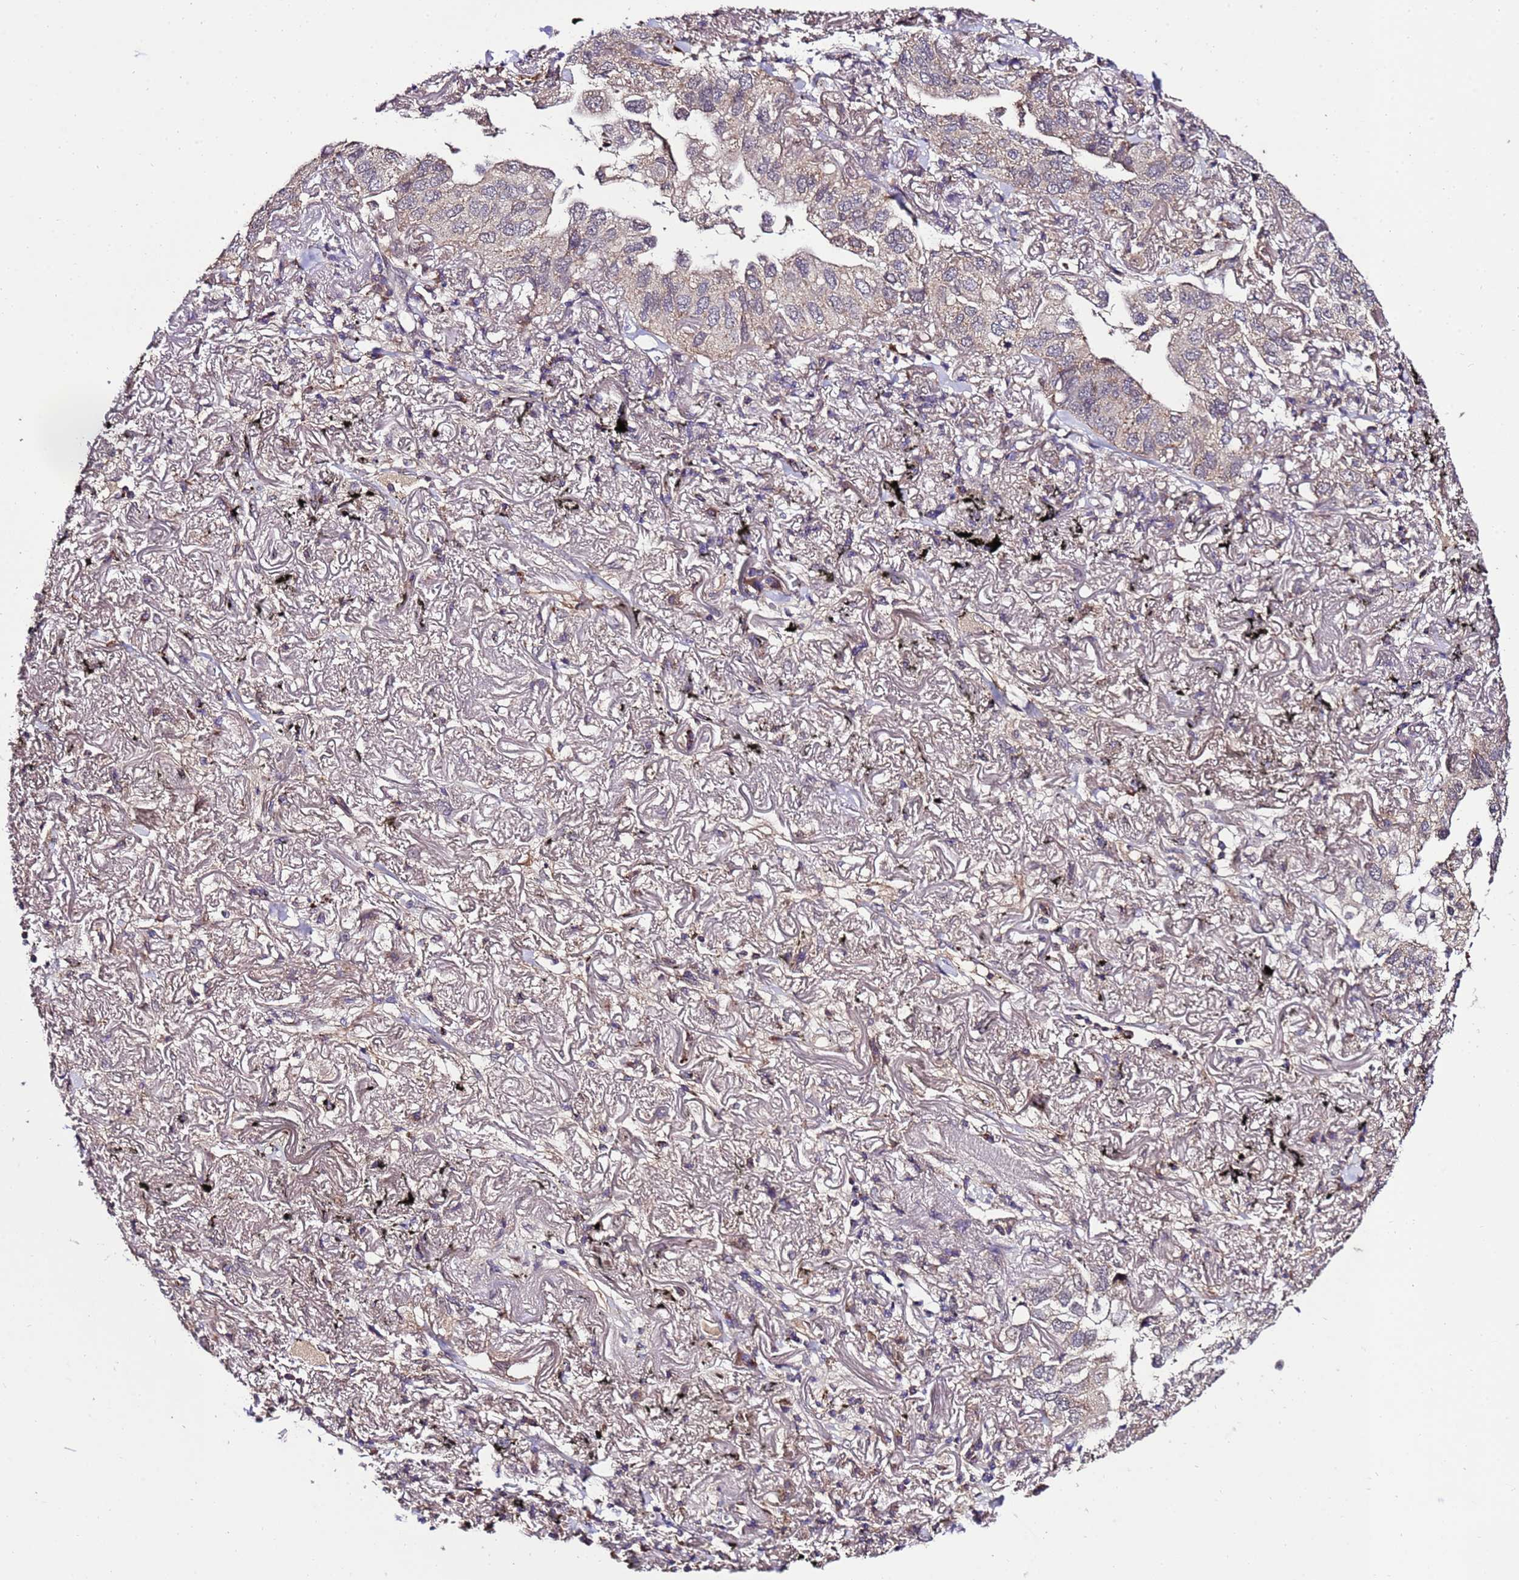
{"staining": {"intensity": "negative", "quantity": "none", "location": "none"}, "tissue": "lung cancer", "cell_type": "Tumor cells", "image_type": "cancer", "snomed": [{"axis": "morphology", "description": "Adenocarcinoma, NOS"}, {"axis": "topography", "description": "Lung"}], "caption": "High magnification brightfield microscopy of lung cancer (adenocarcinoma) stained with DAB (3,3'-diaminobenzidine) (brown) and counterstained with hematoxylin (blue): tumor cells show no significant expression.", "gene": "ZNF329", "patient": {"sex": "male", "age": 65}}